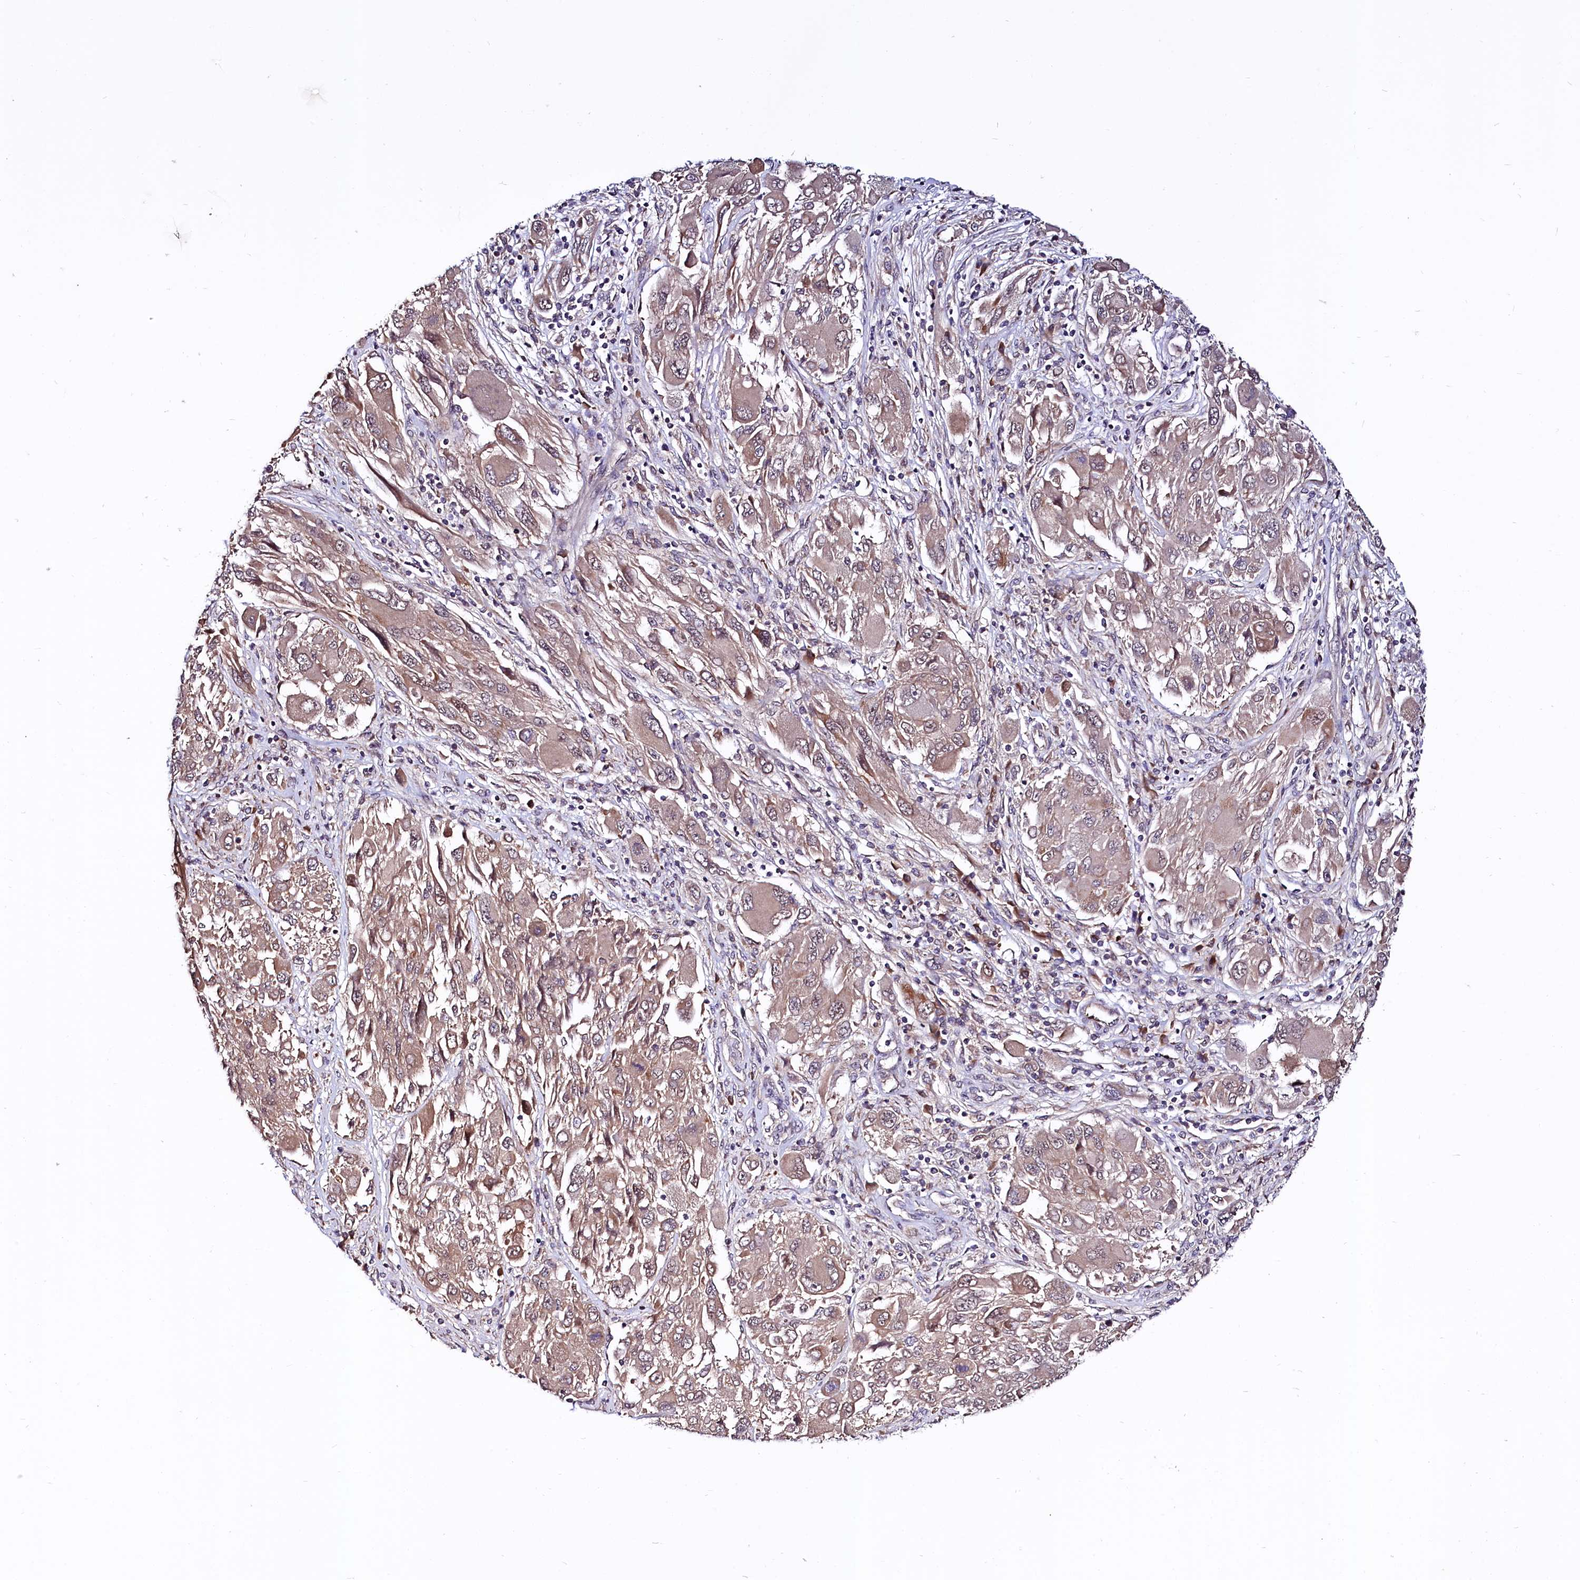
{"staining": {"intensity": "weak", "quantity": "25%-75%", "location": "cytoplasmic/membranous"}, "tissue": "melanoma", "cell_type": "Tumor cells", "image_type": "cancer", "snomed": [{"axis": "morphology", "description": "Malignant melanoma, NOS"}, {"axis": "topography", "description": "Skin"}], "caption": "DAB immunohistochemical staining of malignant melanoma displays weak cytoplasmic/membranous protein positivity in approximately 25%-75% of tumor cells.", "gene": "UBE3A", "patient": {"sex": "female", "age": 91}}